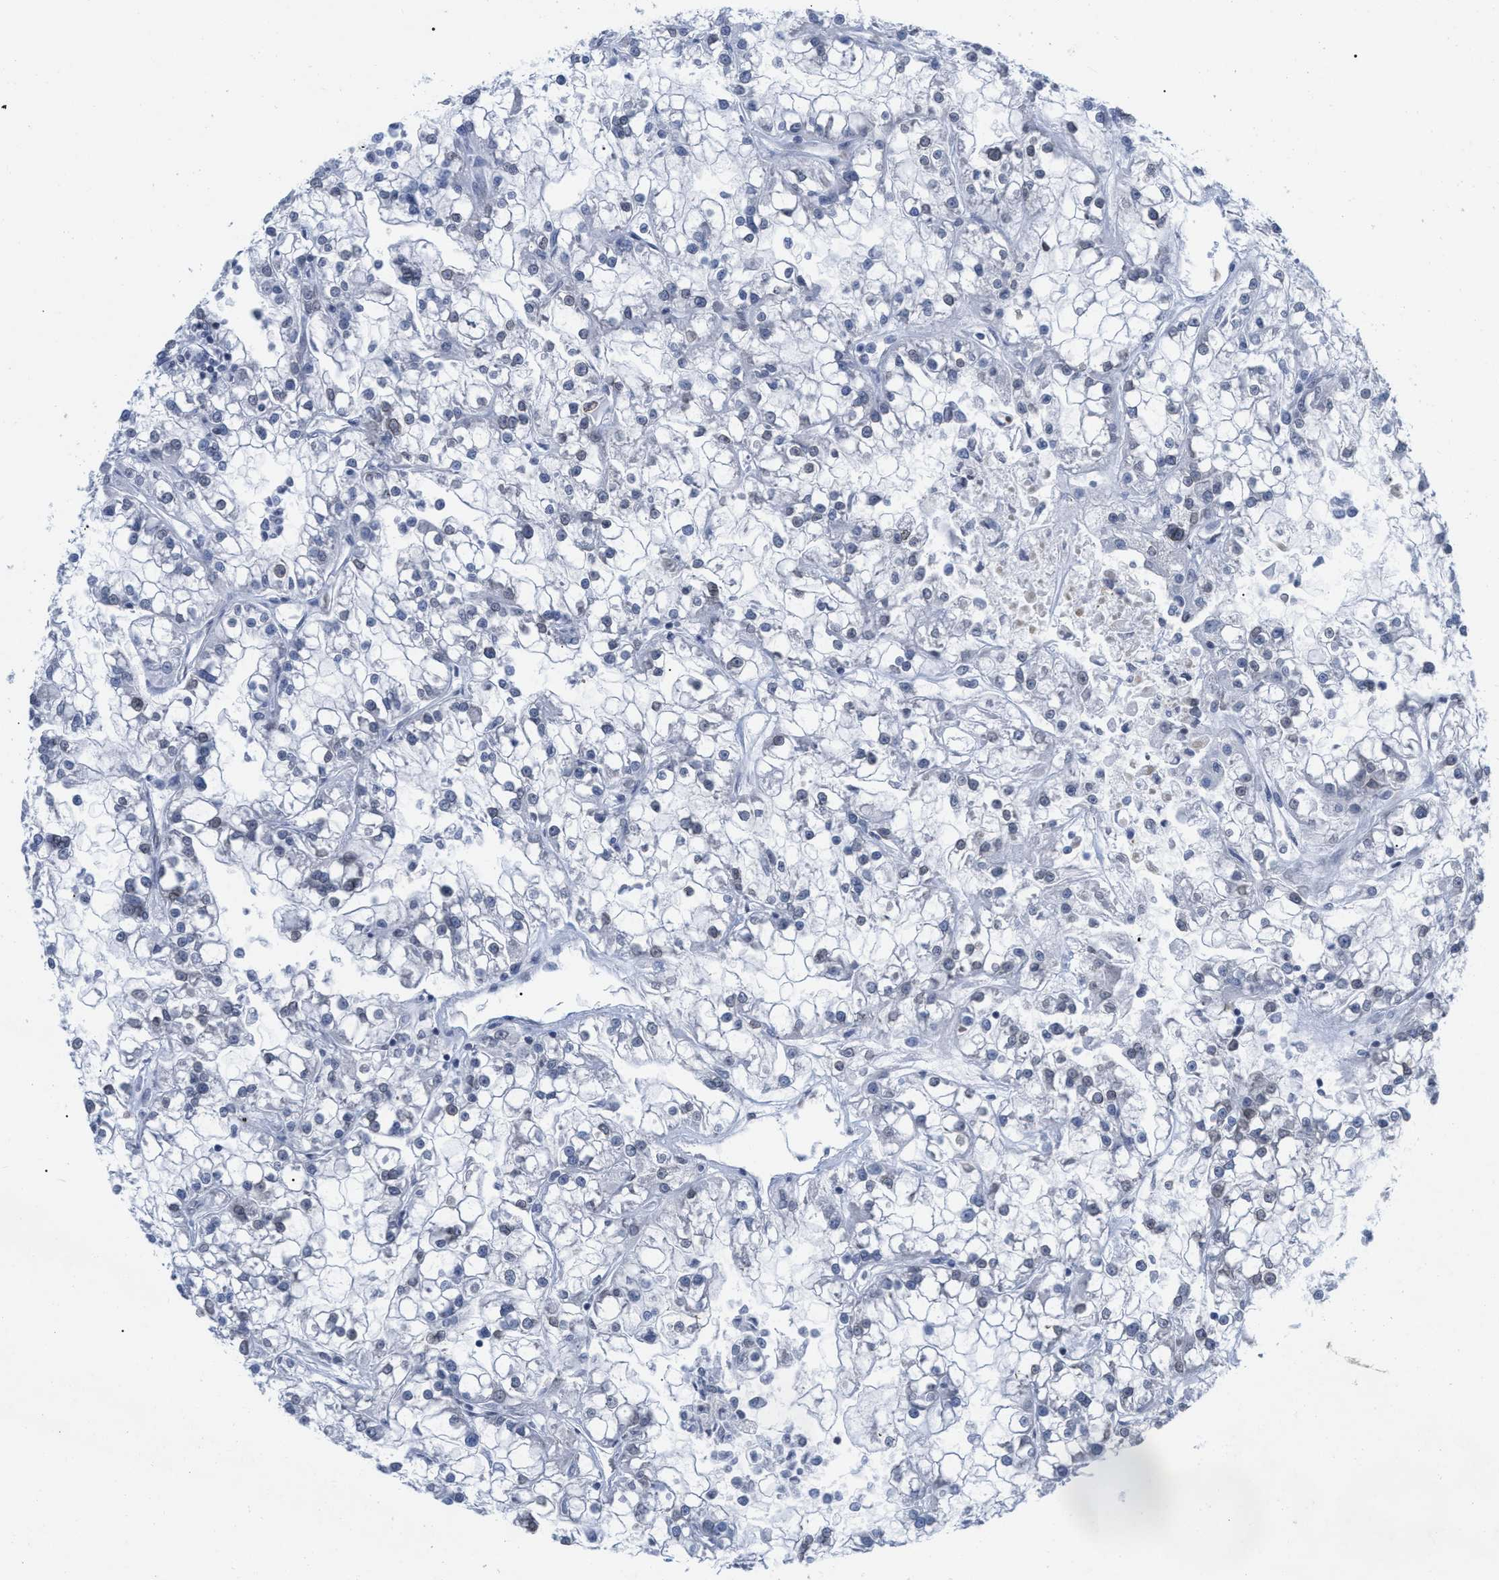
{"staining": {"intensity": "negative", "quantity": "none", "location": "none"}, "tissue": "renal cancer", "cell_type": "Tumor cells", "image_type": "cancer", "snomed": [{"axis": "morphology", "description": "Adenocarcinoma, NOS"}, {"axis": "topography", "description": "Kidney"}], "caption": "Tumor cells are negative for brown protein staining in renal cancer. (Stains: DAB immunohistochemistry with hematoxylin counter stain, Microscopy: brightfield microscopy at high magnification).", "gene": "TPR", "patient": {"sex": "female", "age": 52}}